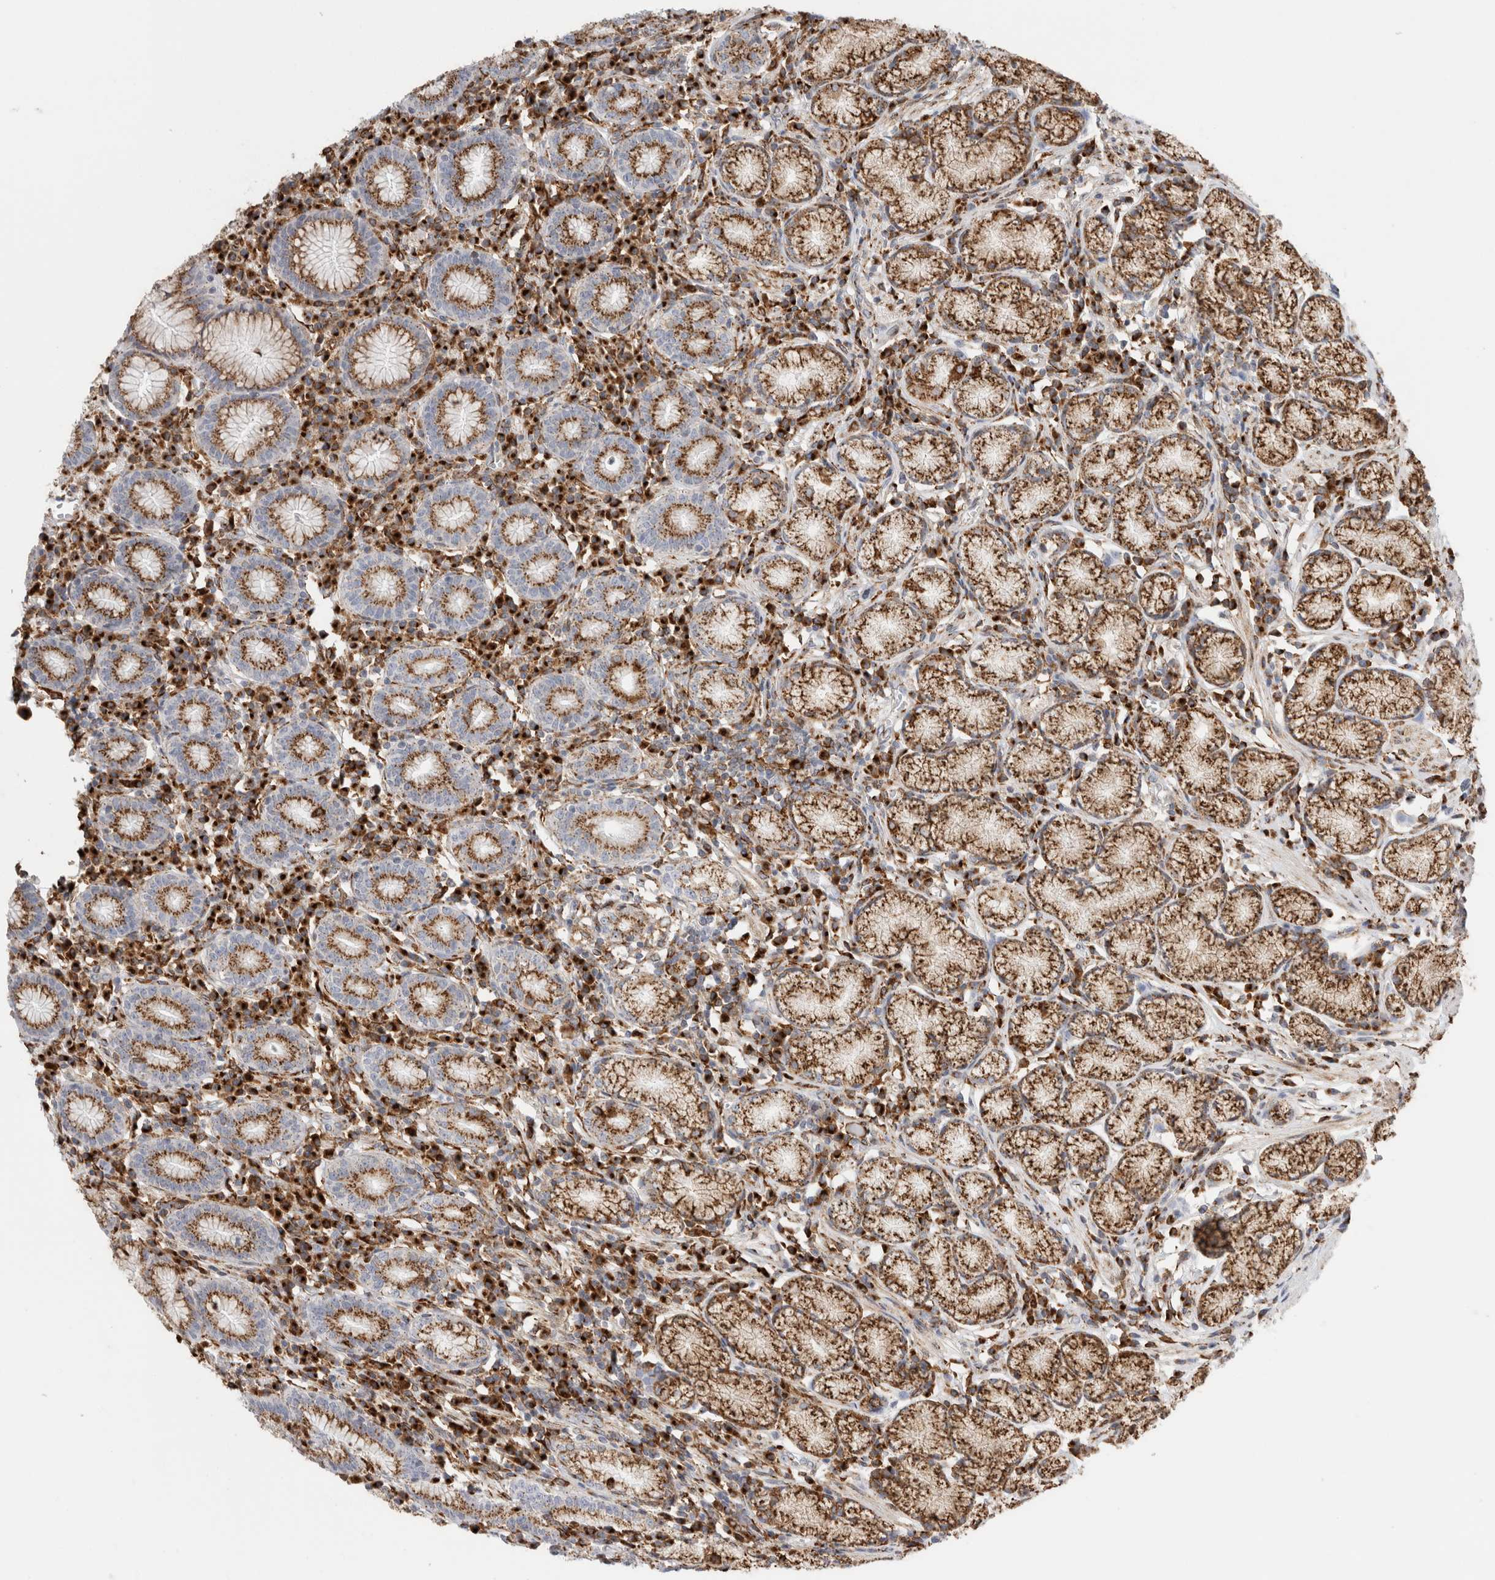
{"staining": {"intensity": "moderate", "quantity": ">75%", "location": "cytoplasmic/membranous"}, "tissue": "stomach", "cell_type": "Glandular cells", "image_type": "normal", "snomed": [{"axis": "morphology", "description": "Normal tissue, NOS"}, {"axis": "topography", "description": "Stomach"}], "caption": "The photomicrograph exhibits staining of unremarkable stomach, revealing moderate cytoplasmic/membranous protein positivity (brown color) within glandular cells.", "gene": "MCFD2", "patient": {"sex": "male", "age": 55}}